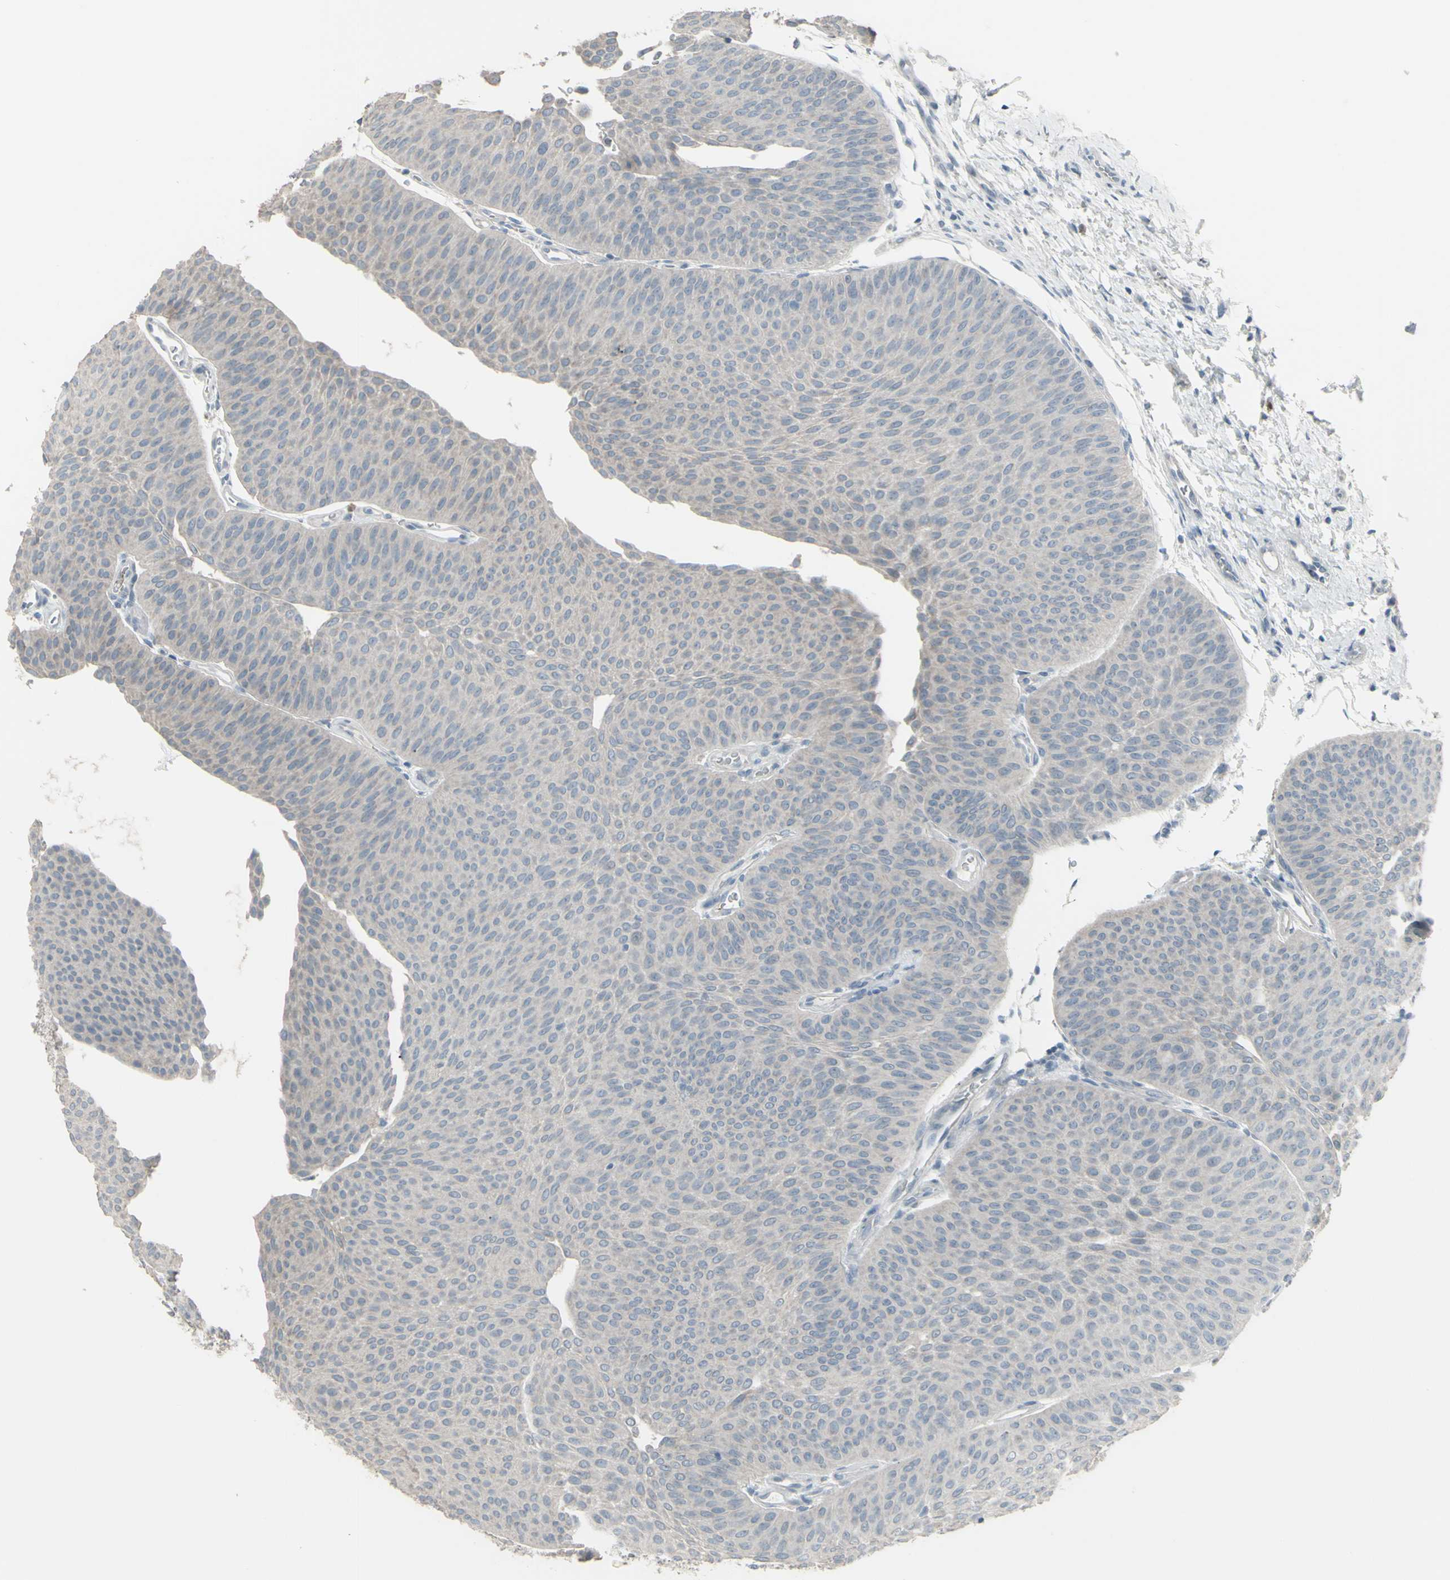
{"staining": {"intensity": "weak", "quantity": "<25%", "location": "cytoplasmic/membranous"}, "tissue": "urothelial cancer", "cell_type": "Tumor cells", "image_type": "cancer", "snomed": [{"axis": "morphology", "description": "Urothelial carcinoma, Low grade"}, {"axis": "topography", "description": "Urinary bladder"}], "caption": "DAB immunohistochemical staining of urothelial cancer displays no significant expression in tumor cells.", "gene": "CD79B", "patient": {"sex": "female", "age": 60}}